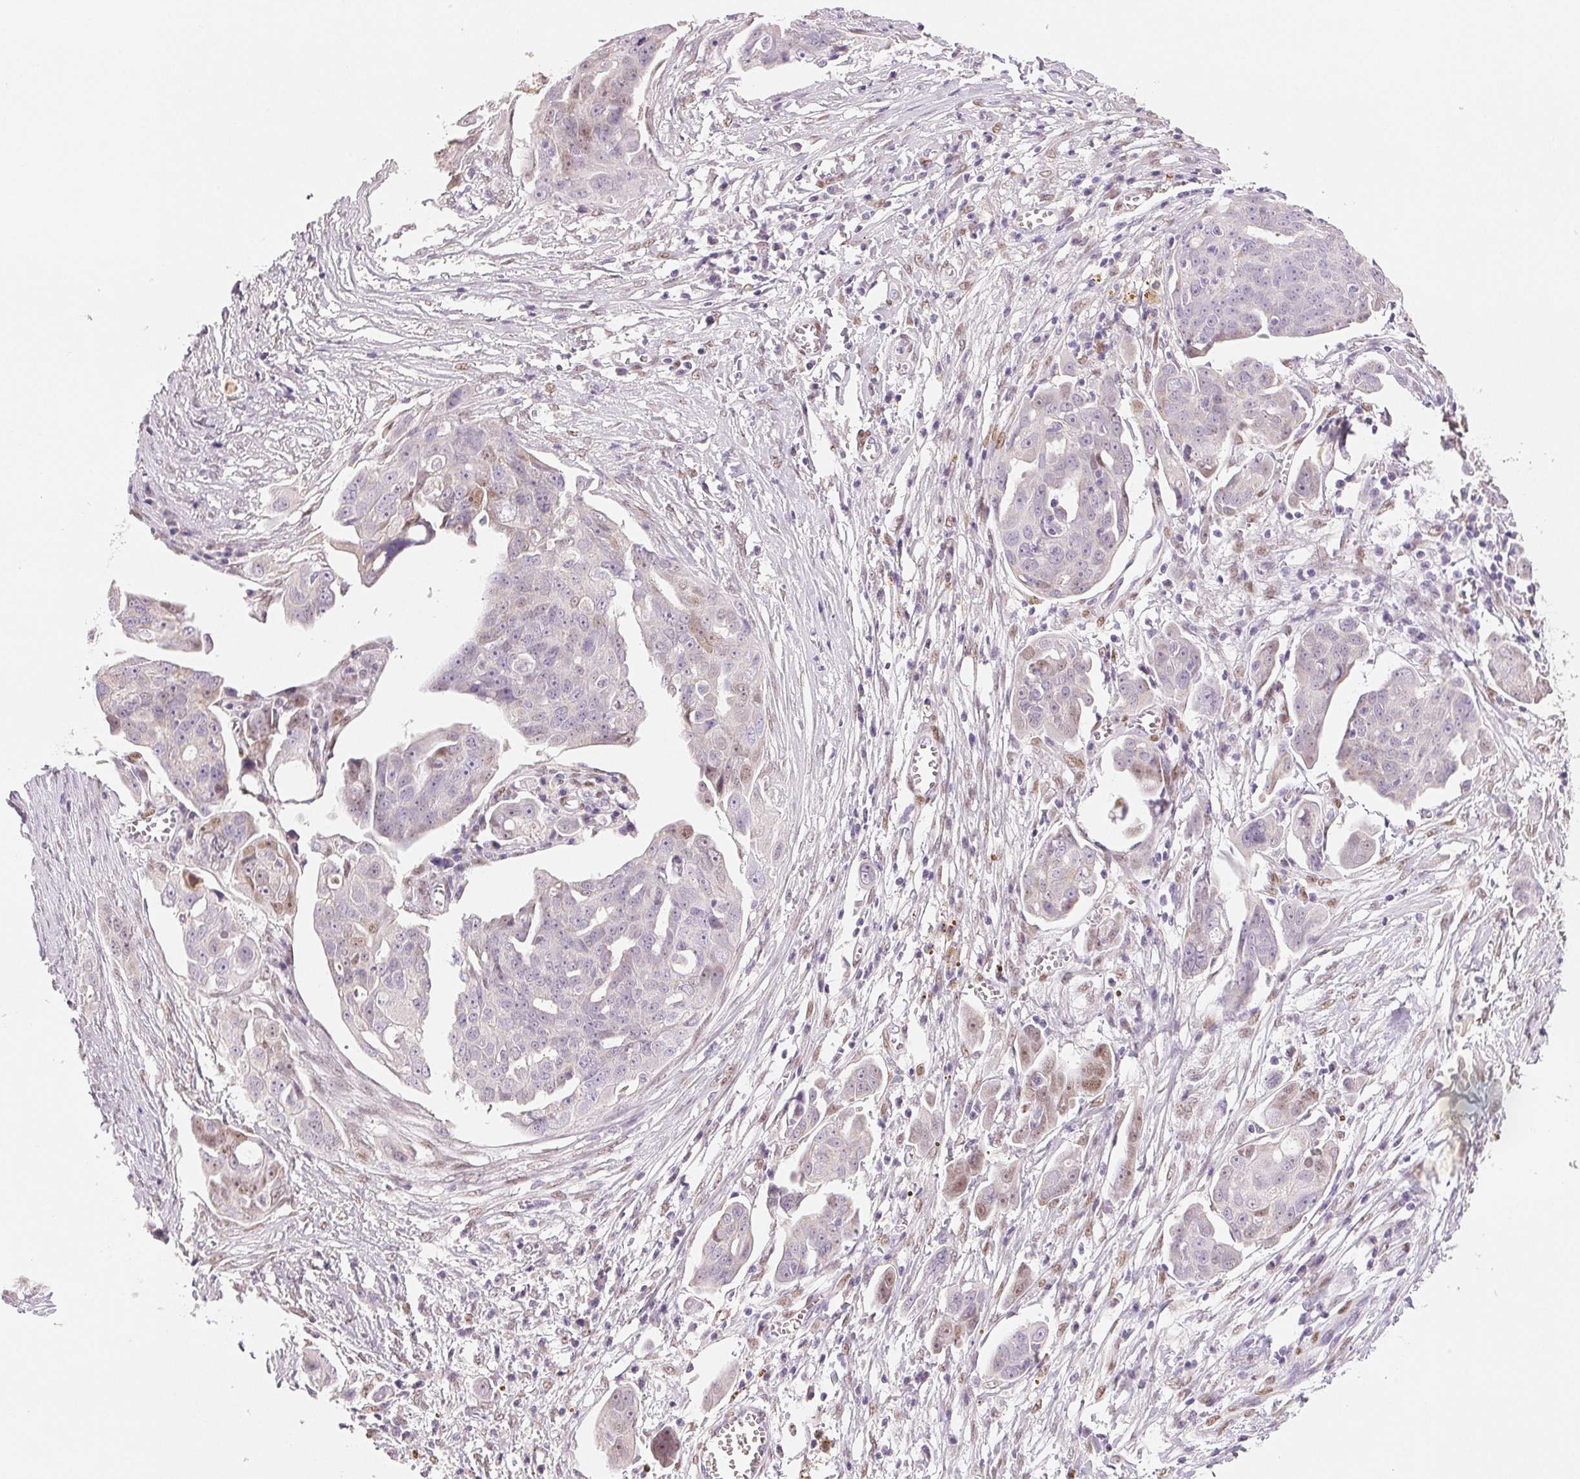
{"staining": {"intensity": "weak", "quantity": "<25%", "location": "nuclear"}, "tissue": "ovarian cancer", "cell_type": "Tumor cells", "image_type": "cancer", "snomed": [{"axis": "morphology", "description": "Carcinoma, endometroid"}, {"axis": "topography", "description": "Ovary"}], "caption": "This micrograph is of endometroid carcinoma (ovarian) stained with IHC to label a protein in brown with the nuclei are counter-stained blue. There is no staining in tumor cells.", "gene": "SMARCD3", "patient": {"sex": "female", "age": 70}}